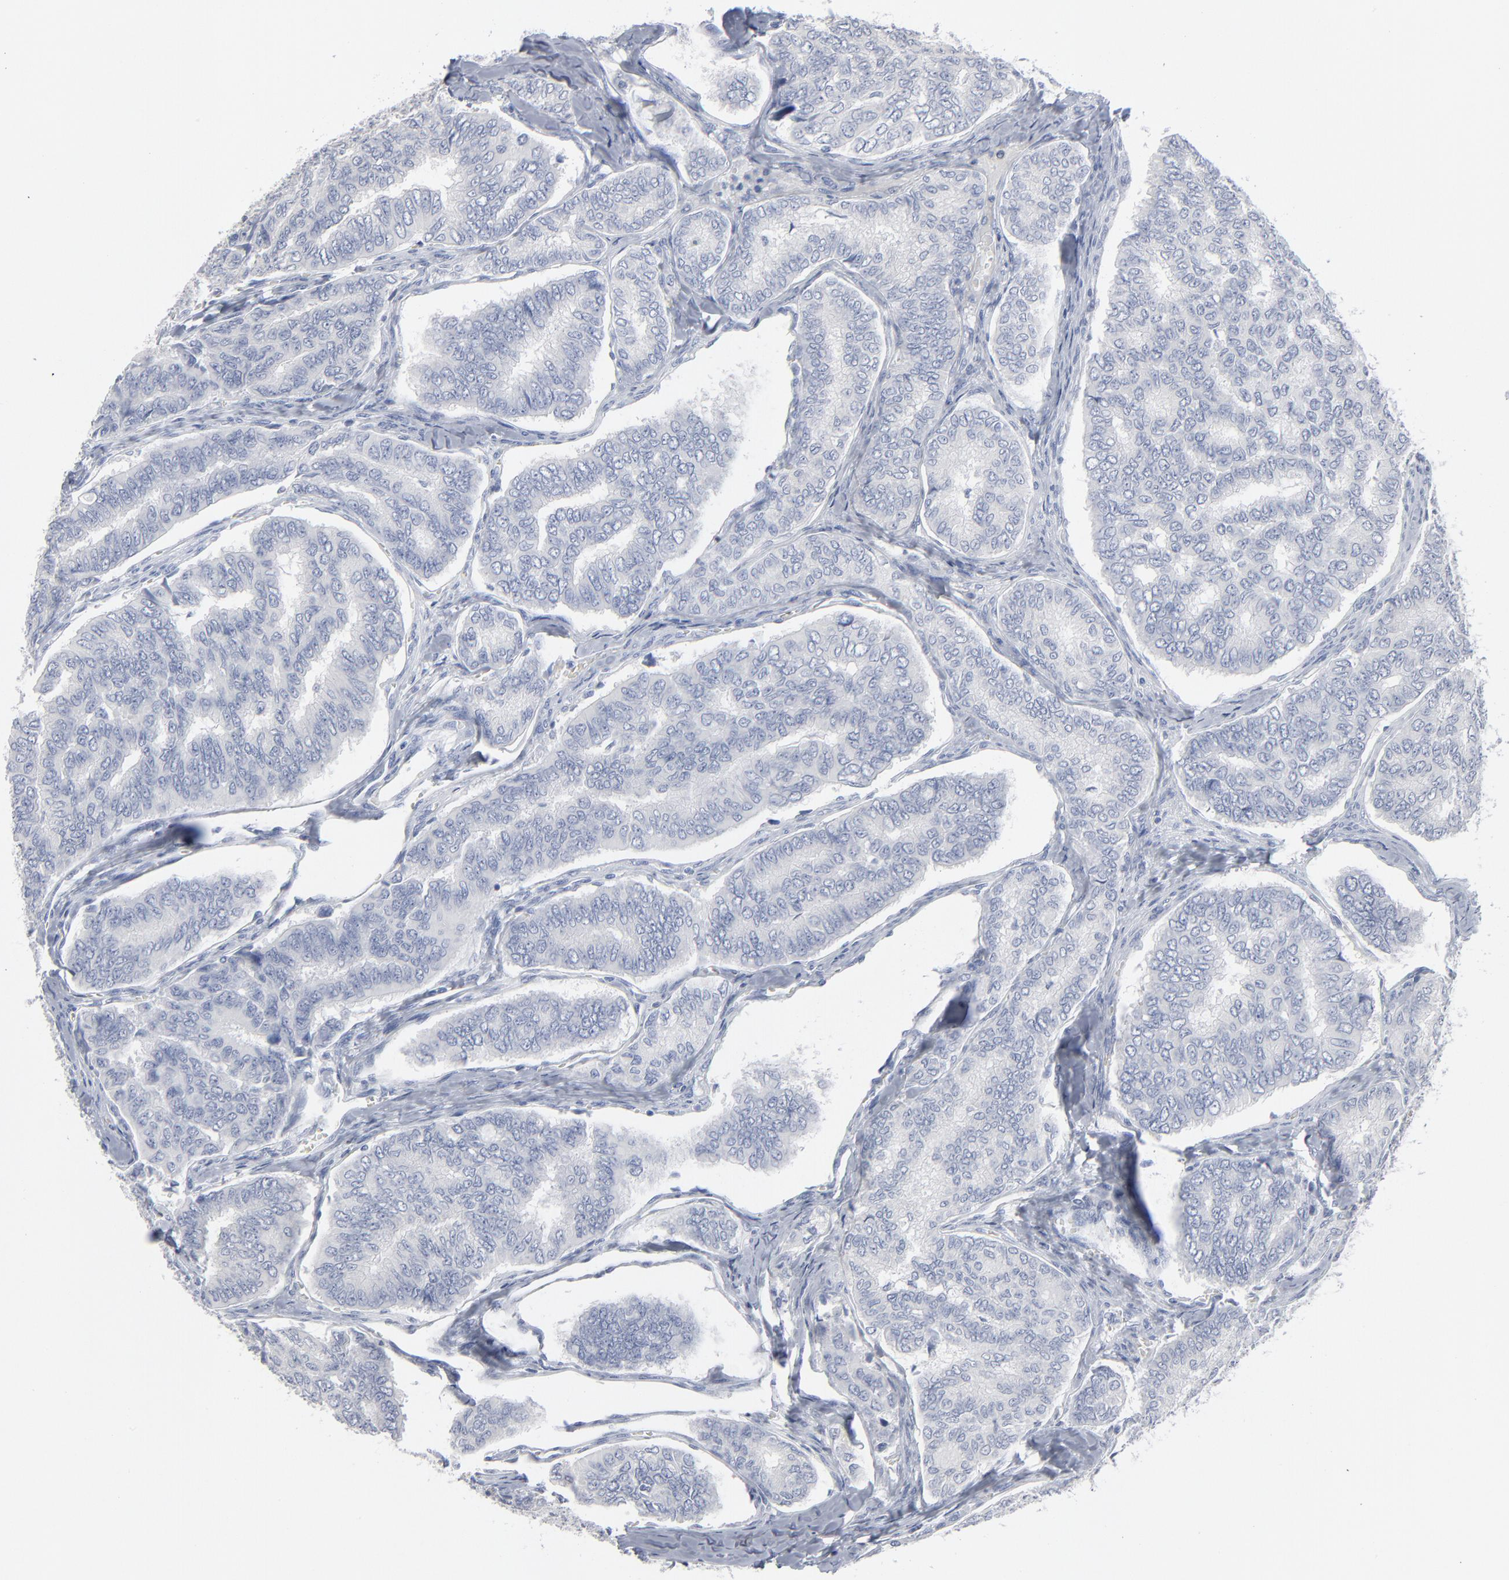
{"staining": {"intensity": "negative", "quantity": "none", "location": "none"}, "tissue": "thyroid cancer", "cell_type": "Tumor cells", "image_type": "cancer", "snomed": [{"axis": "morphology", "description": "Papillary adenocarcinoma, NOS"}, {"axis": "topography", "description": "Thyroid gland"}], "caption": "Tumor cells show no significant expression in thyroid cancer (papillary adenocarcinoma).", "gene": "PAGE1", "patient": {"sex": "female", "age": 35}}